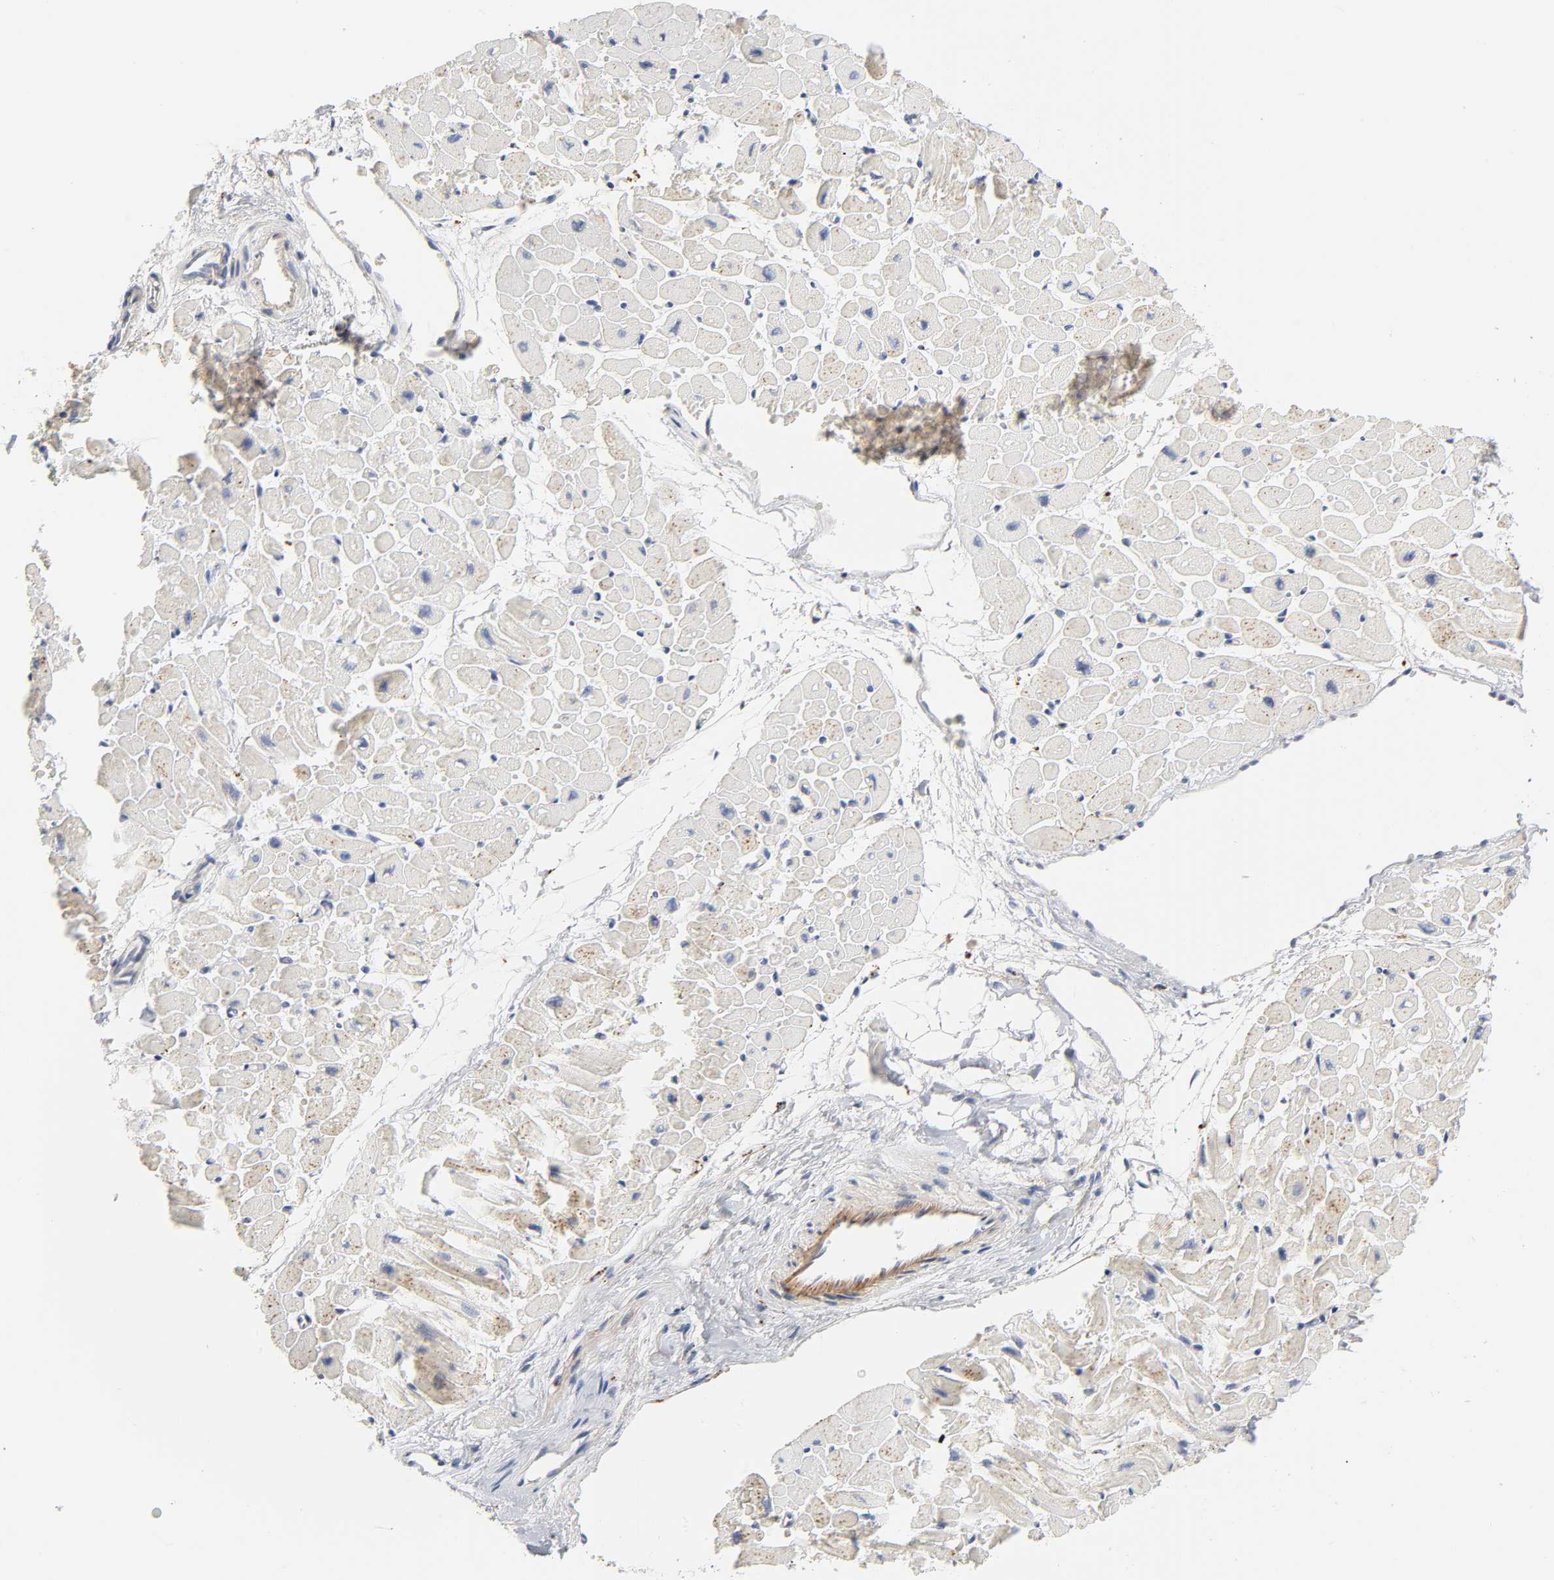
{"staining": {"intensity": "weak", "quantity": "25%-75%", "location": "cytoplasmic/membranous"}, "tissue": "heart muscle", "cell_type": "Cardiomyocytes", "image_type": "normal", "snomed": [{"axis": "morphology", "description": "Normal tissue, NOS"}, {"axis": "topography", "description": "Heart"}], "caption": "Immunohistochemistry (DAB (3,3'-diaminobenzidine)) staining of benign heart muscle displays weak cytoplasmic/membranous protein positivity in about 25%-75% of cardiomyocytes. The staining was performed using DAB to visualize the protein expression in brown, while the nuclei were stained in blue with hematoxylin (Magnification: 20x).", "gene": "C17orf75", "patient": {"sex": "male", "age": 45}}